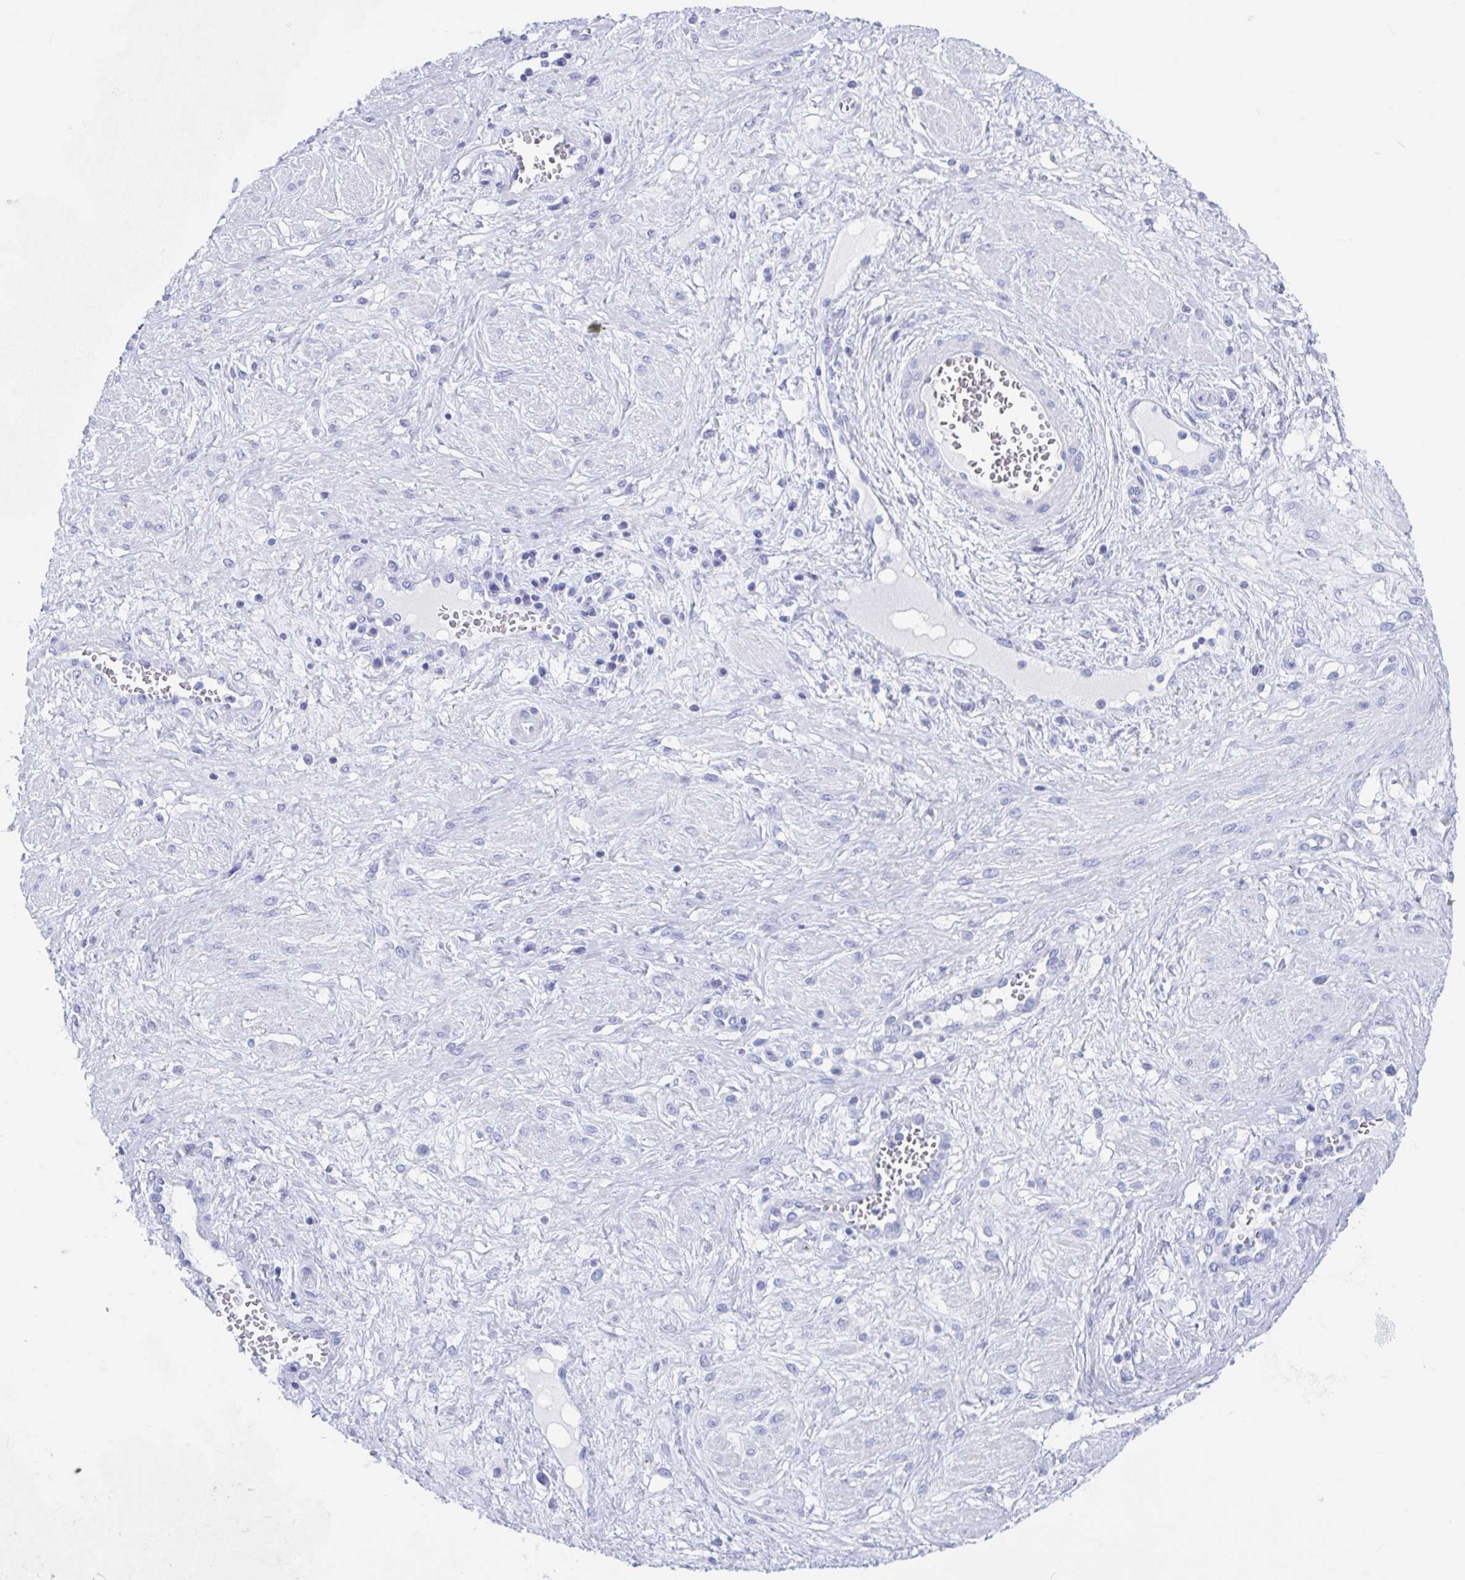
{"staining": {"intensity": "negative", "quantity": "none", "location": "none"}, "tissue": "cervical cancer", "cell_type": "Tumor cells", "image_type": "cancer", "snomed": [{"axis": "morphology", "description": "Squamous cell carcinoma, NOS"}, {"axis": "topography", "description": "Cervix"}], "caption": "IHC of human cervical cancer (squamous cell carcinoma) demonstrates no positivity in tumor cells.", "gene": "C10orf53", "patient": {"sex": "female", "age": 36}}